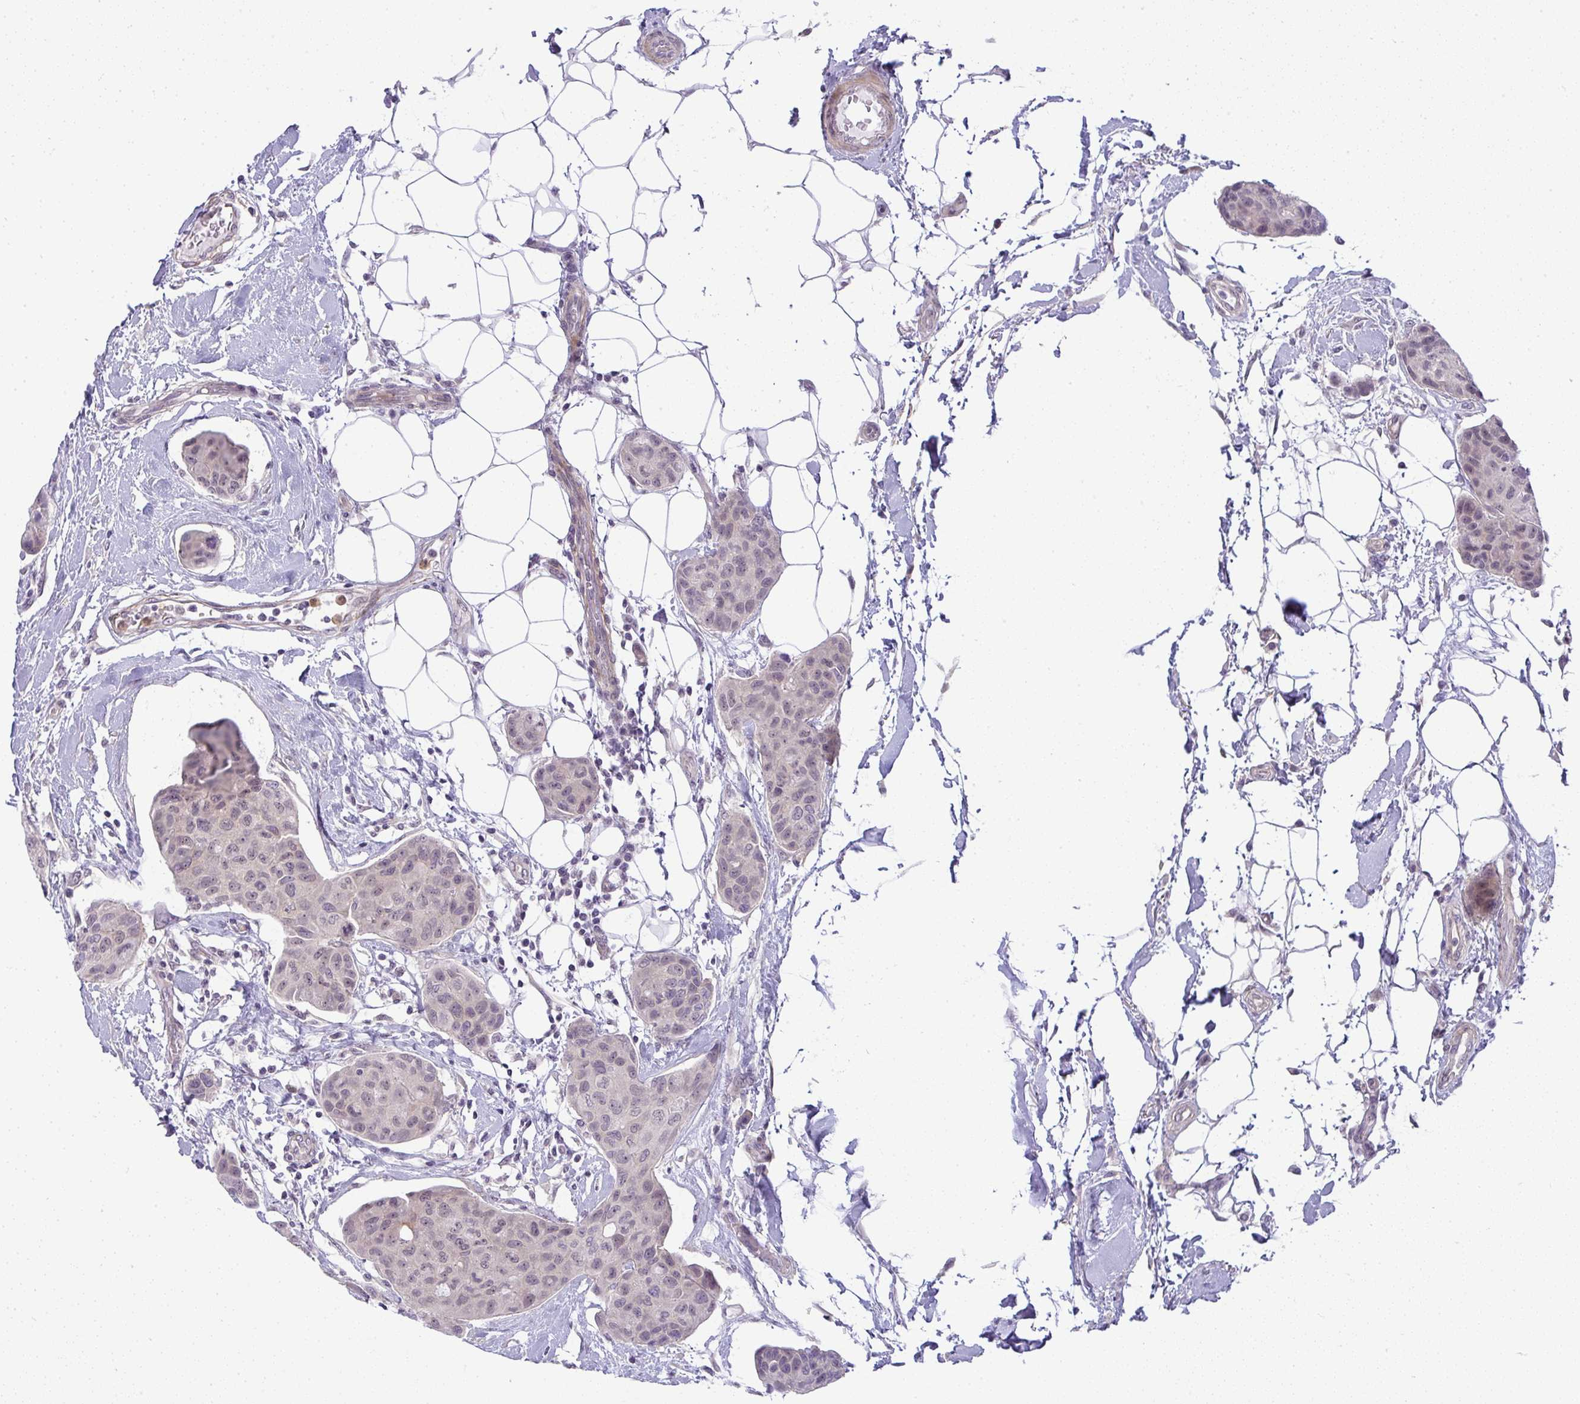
{"staining": {"intensity": "negative", "quantity": "none", "location": "none"}, "tissue": "breast cancer", "cell_type": "Tumor cells", "image_type": "cancer", "snomed": [{"axis": "morphology", "description": "Duct carcinoma"}, {"axis": "topography", "description": "Breast"}, {"axis": "topography", "description": "Lymph node"}], "caption": "A micrograph of breast infiltrating ductal carcinoma stained for a protein reveals no brown staining in tumor cells.", "gene": "DZIP1", "patient": {"sex": "female", "age": 80}}